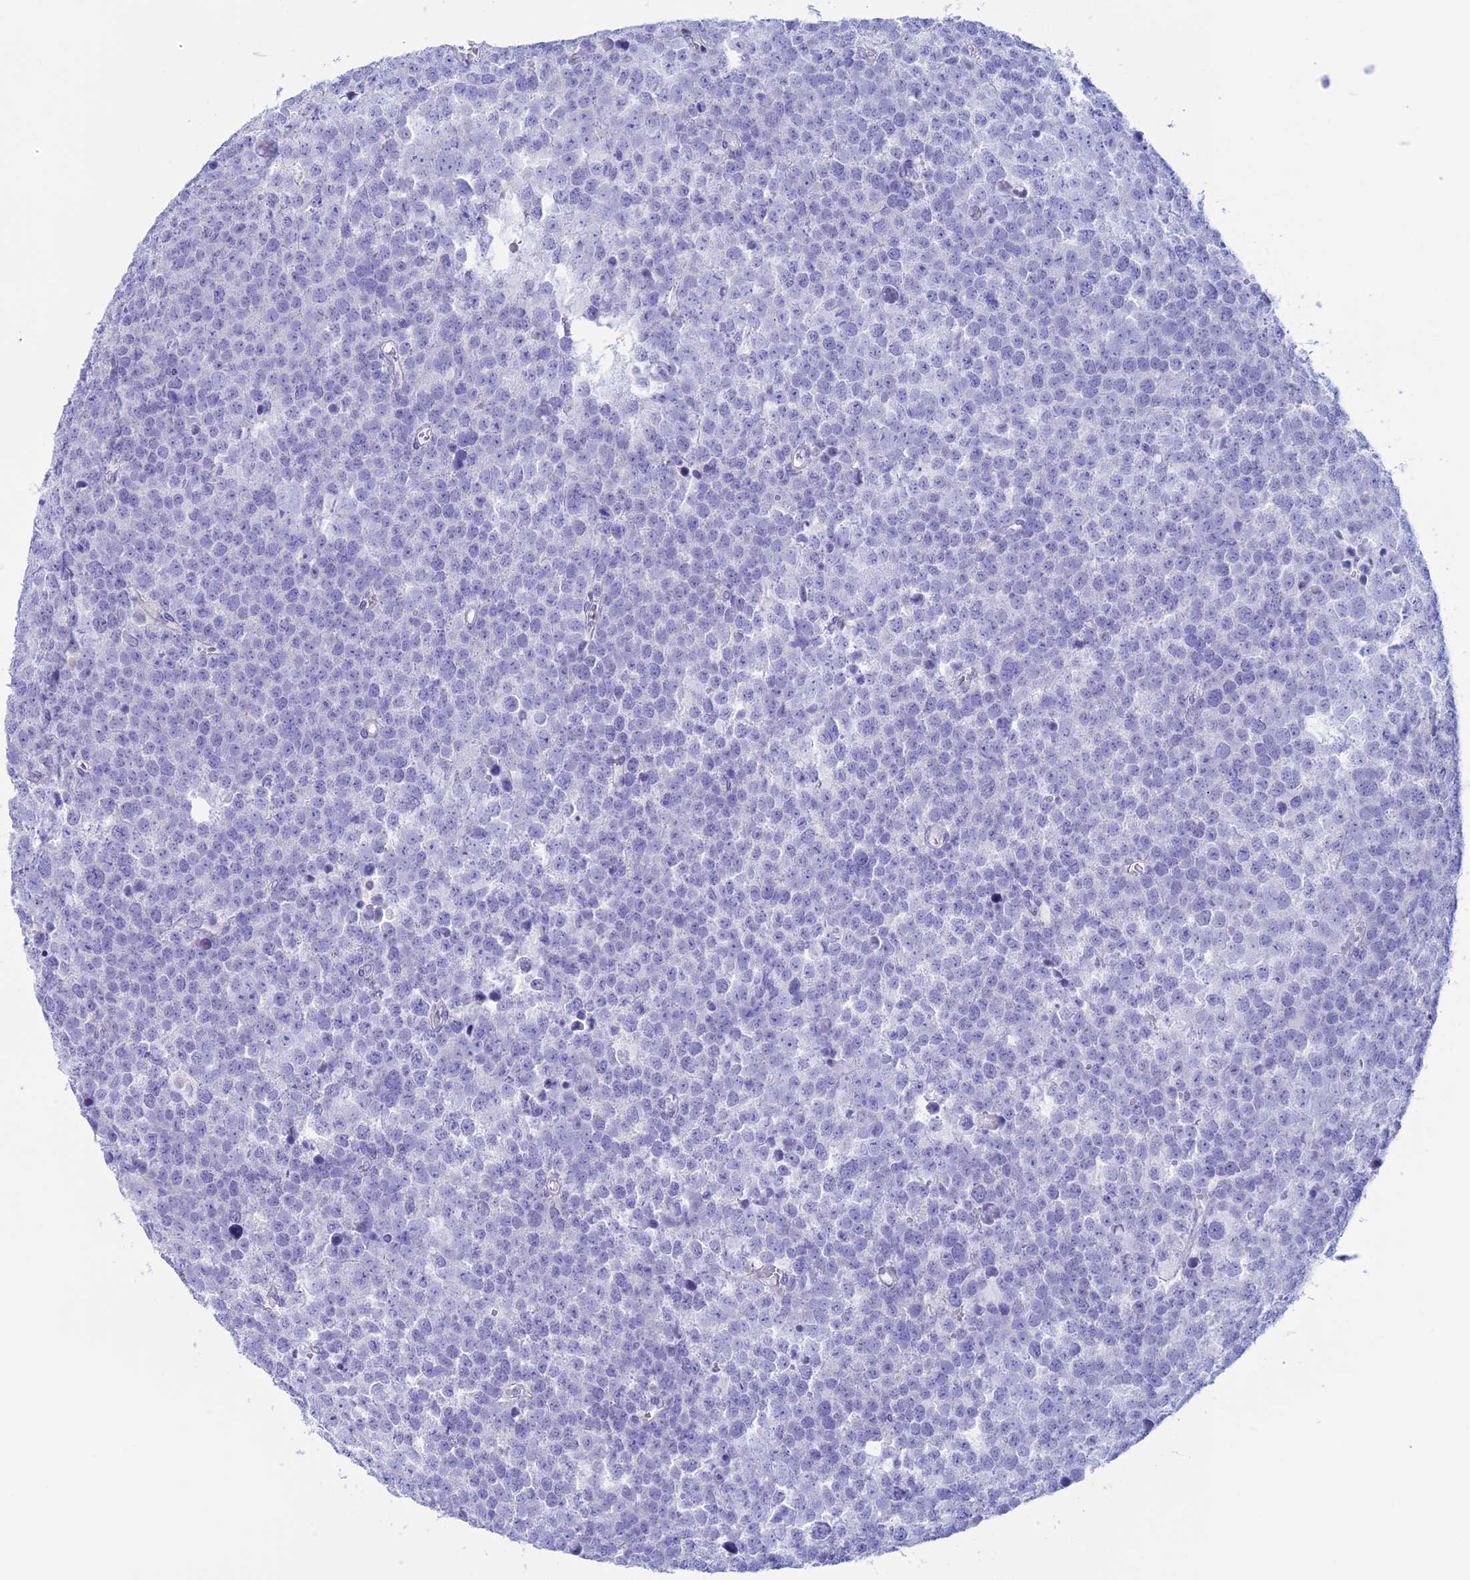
{"staining": {"intensity": "negative", "quantity": "none", "location": "none"}, "tissue": "testis cancer", "cell_type": "Tumor cells", "image_type": "cancer", "snomed": [{"axis": "morphology", "description": "Seminoma, NOS"}, {"axis": "topography", "description": "Testis"}], "caption": "Testis seminoma stained for a protein using immunohistochemistry demonstrates no positivity tumor cells.", "gene": "RP1", "patient": {"sex": "male", "age": 71}}